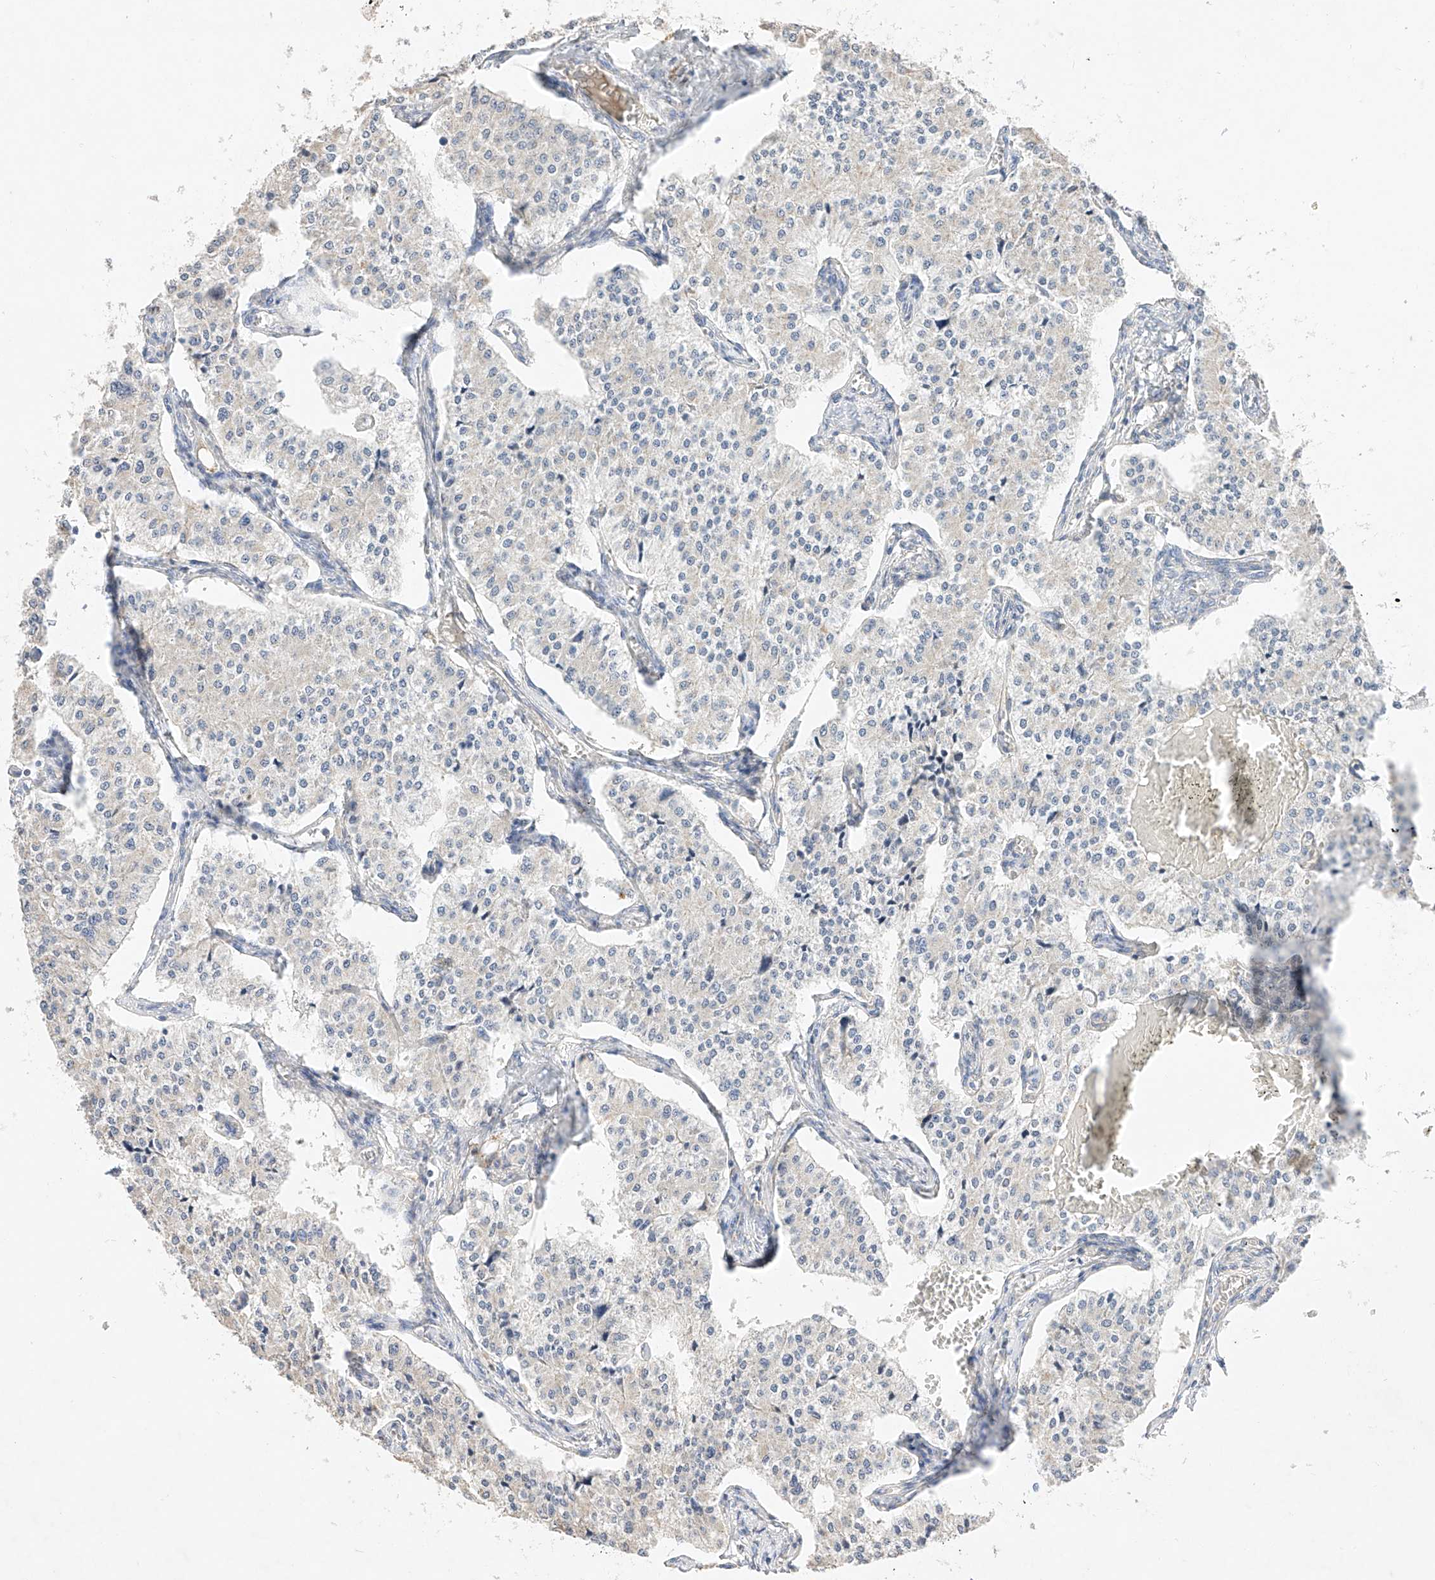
{"staining": {"intensity": "negative", "quantity": "none", "location": "none"}, "tissue": "carcinoid", "cell_type": "Tumor cells", "image_type": "cancer", "snomed": [{"axis": "morphology", "description": "Carcinoid, malignant, NOS"}, {"axis": "topography", "description": "Colon"}], "caption": "Immunohistochemical staining of carcinoid demonstrates no significant staining in tumor cells.", "gene": "IL22RA2", "patient": {"sex": "female", "age": 52}}